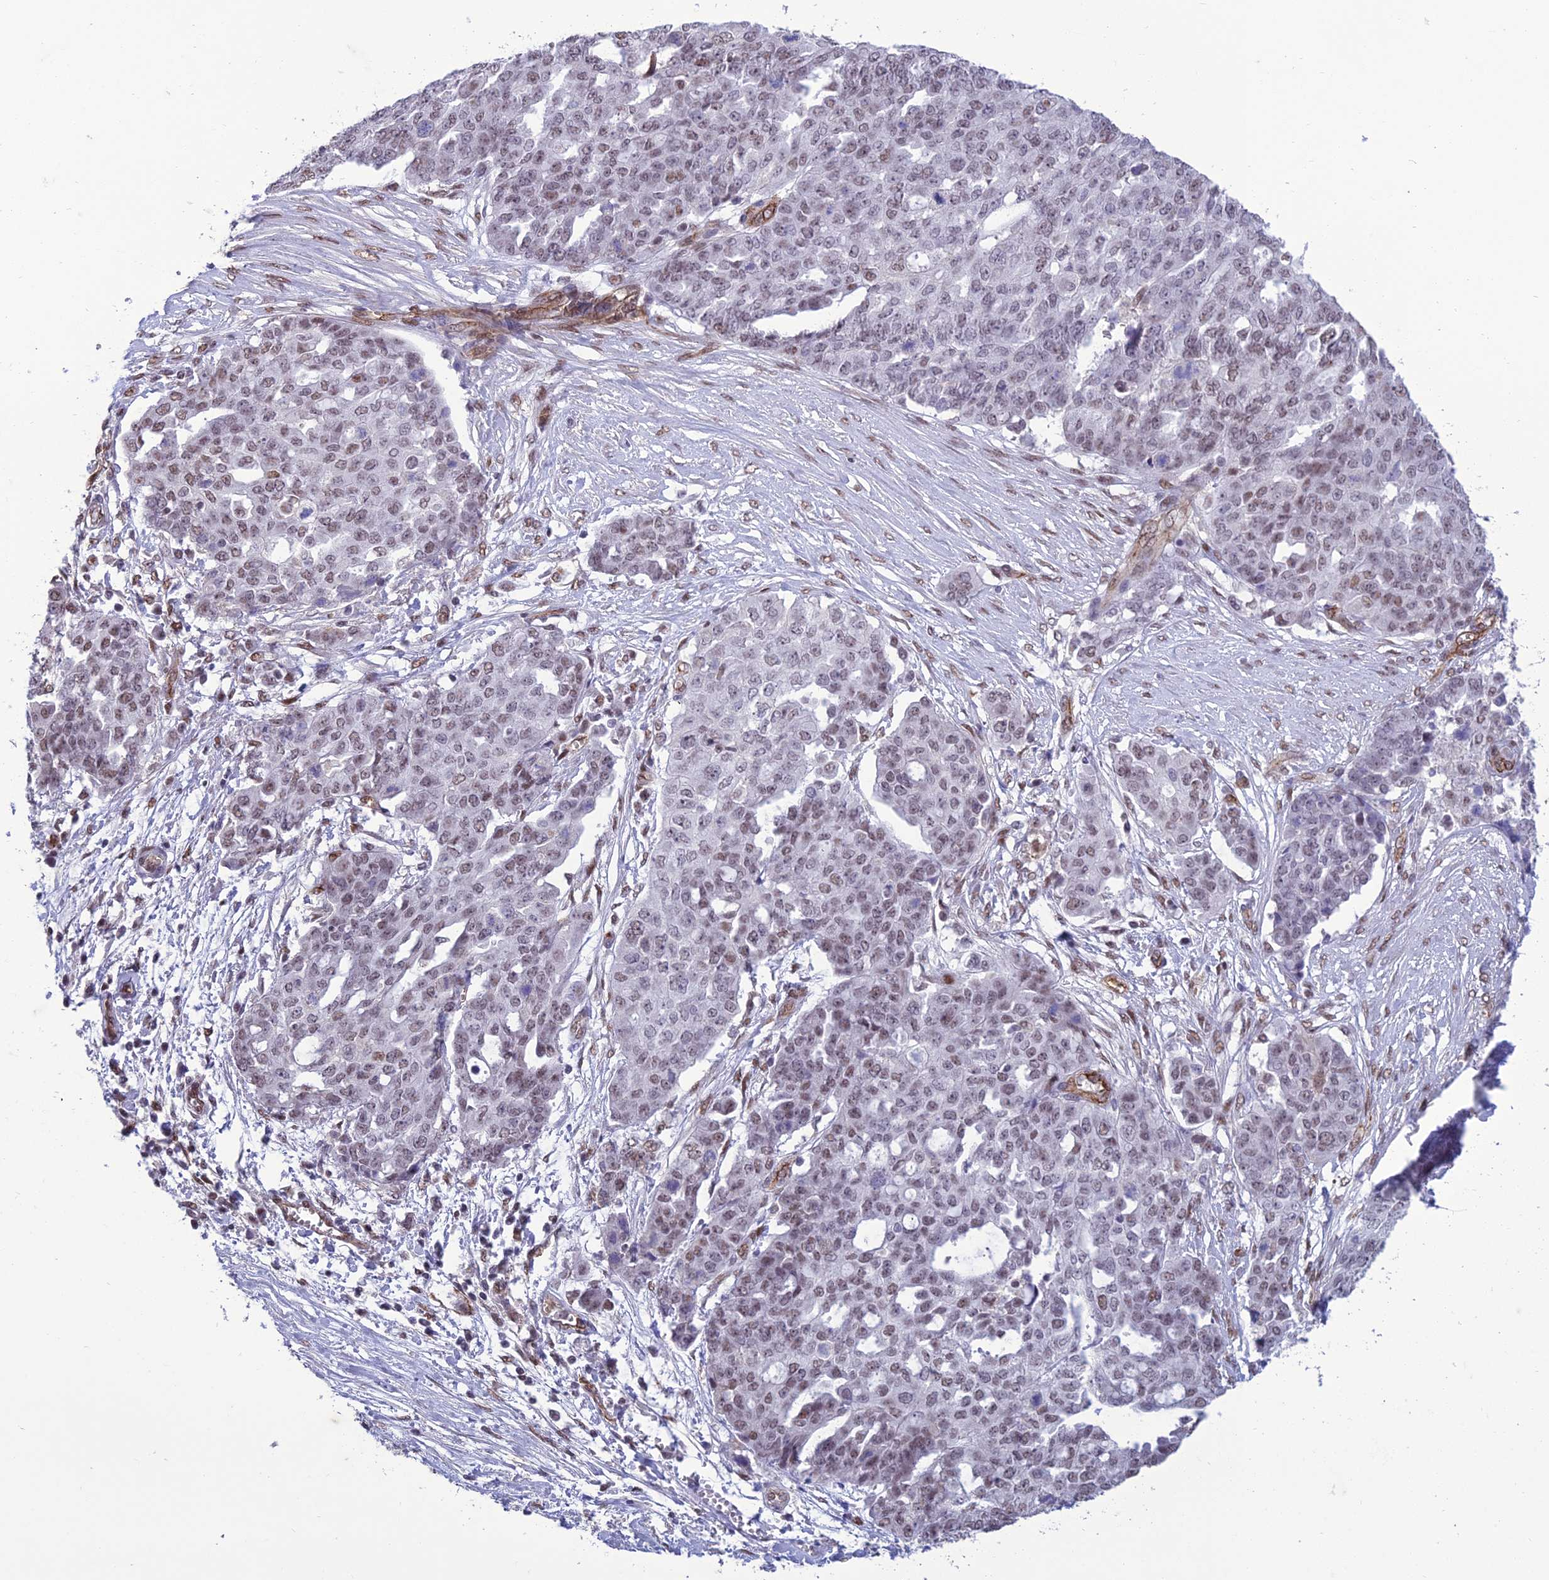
{"staining": {"intensity": "weak", "quantity": "25%-75%", "location": "nuclear"}, "tissue": "ovarian cancer", "cell_type": "Tumor cells", "image_type": "cancer", "snomed": [{"axis": "morphology", "description": "Cystadenocarcinoma, serous, NOS"}, {"axis": "topography", "description": "Soft tissue"}, {"axis": "topography", "description": "Ovary"}], "caption": "Immunohistochemical staining of human ovarian serous cystadenocarcinoma demonstrates weak nuclear protein staining in approximately 25%-75% of tumor cells. The staining is performed using DAB brown chromogen to label protein expression. The nuclei are counter-stained blue using hematoxylin.", "gene": "RANBP3", "patient": {"sex": "female", "age": 57}}